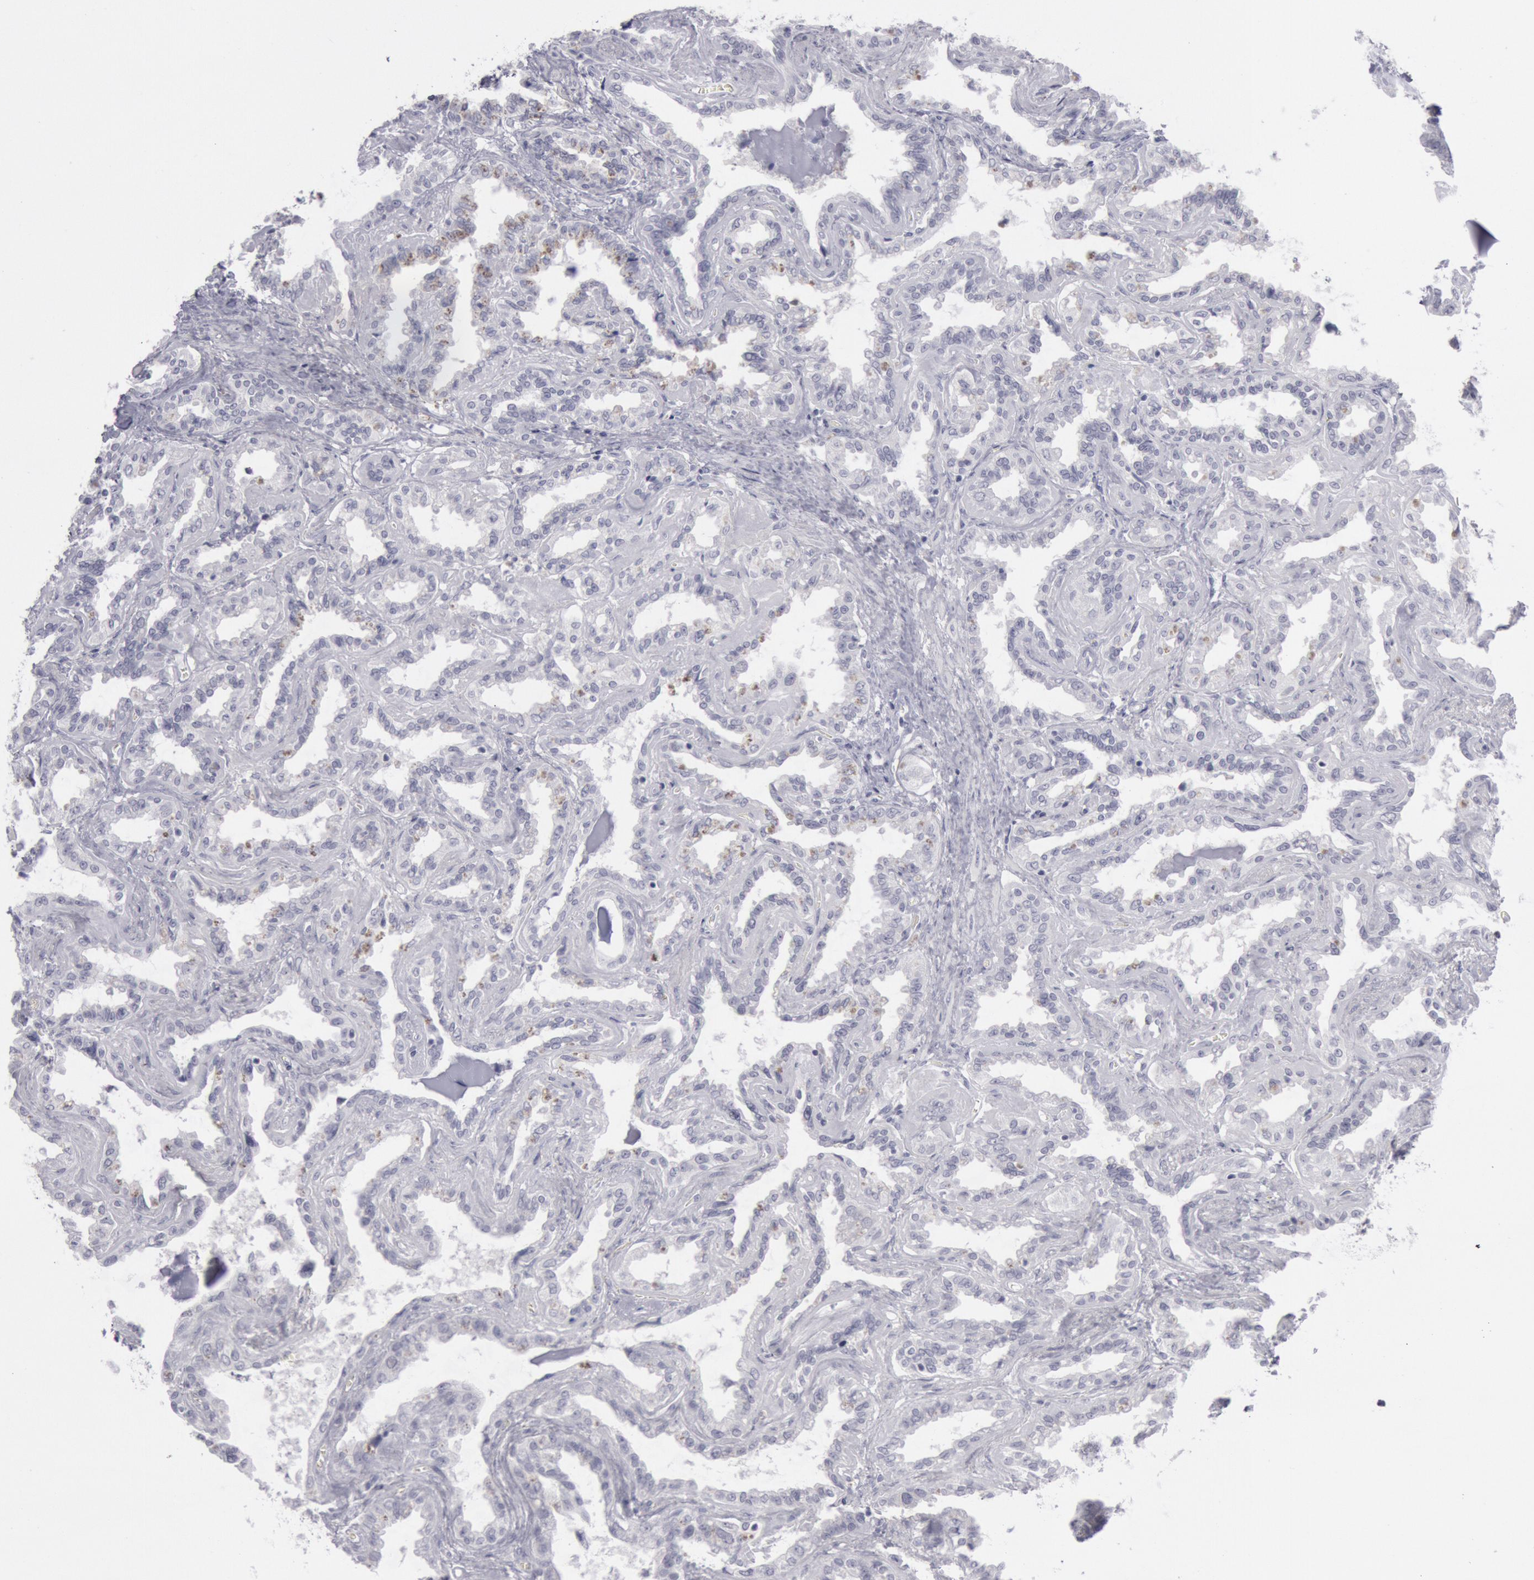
{"staining": {"intensity": "negative", "quantity": "none", "location": "none"}, "tissue": "seminal vesicle", "cell_type": "Glandular cells", "image_type": "normal", "snomed": [{"axis": "morphology", "description": "Normal tissue, NOS"}, {"axis": "morphology", "description": "Inflammation, NOS"}, {"axis": "topography", "description": "Urinary bladder"}, {"axis": "topography", "description": "Prostate"}, {"axis": "topography", "description": "Seminal veicle"}], "caption": "An IHC photomicrograph of benign seminal vesicle is shown. There is no staining in glandular cells of seminal vesicle. (DAB (3,3'-diaminobenzidine) immunohistochemistry visualized using brightfield microscopy, high magnification).", "gene": "KRT16", "patient": {"sex": "male", "age": 82}}